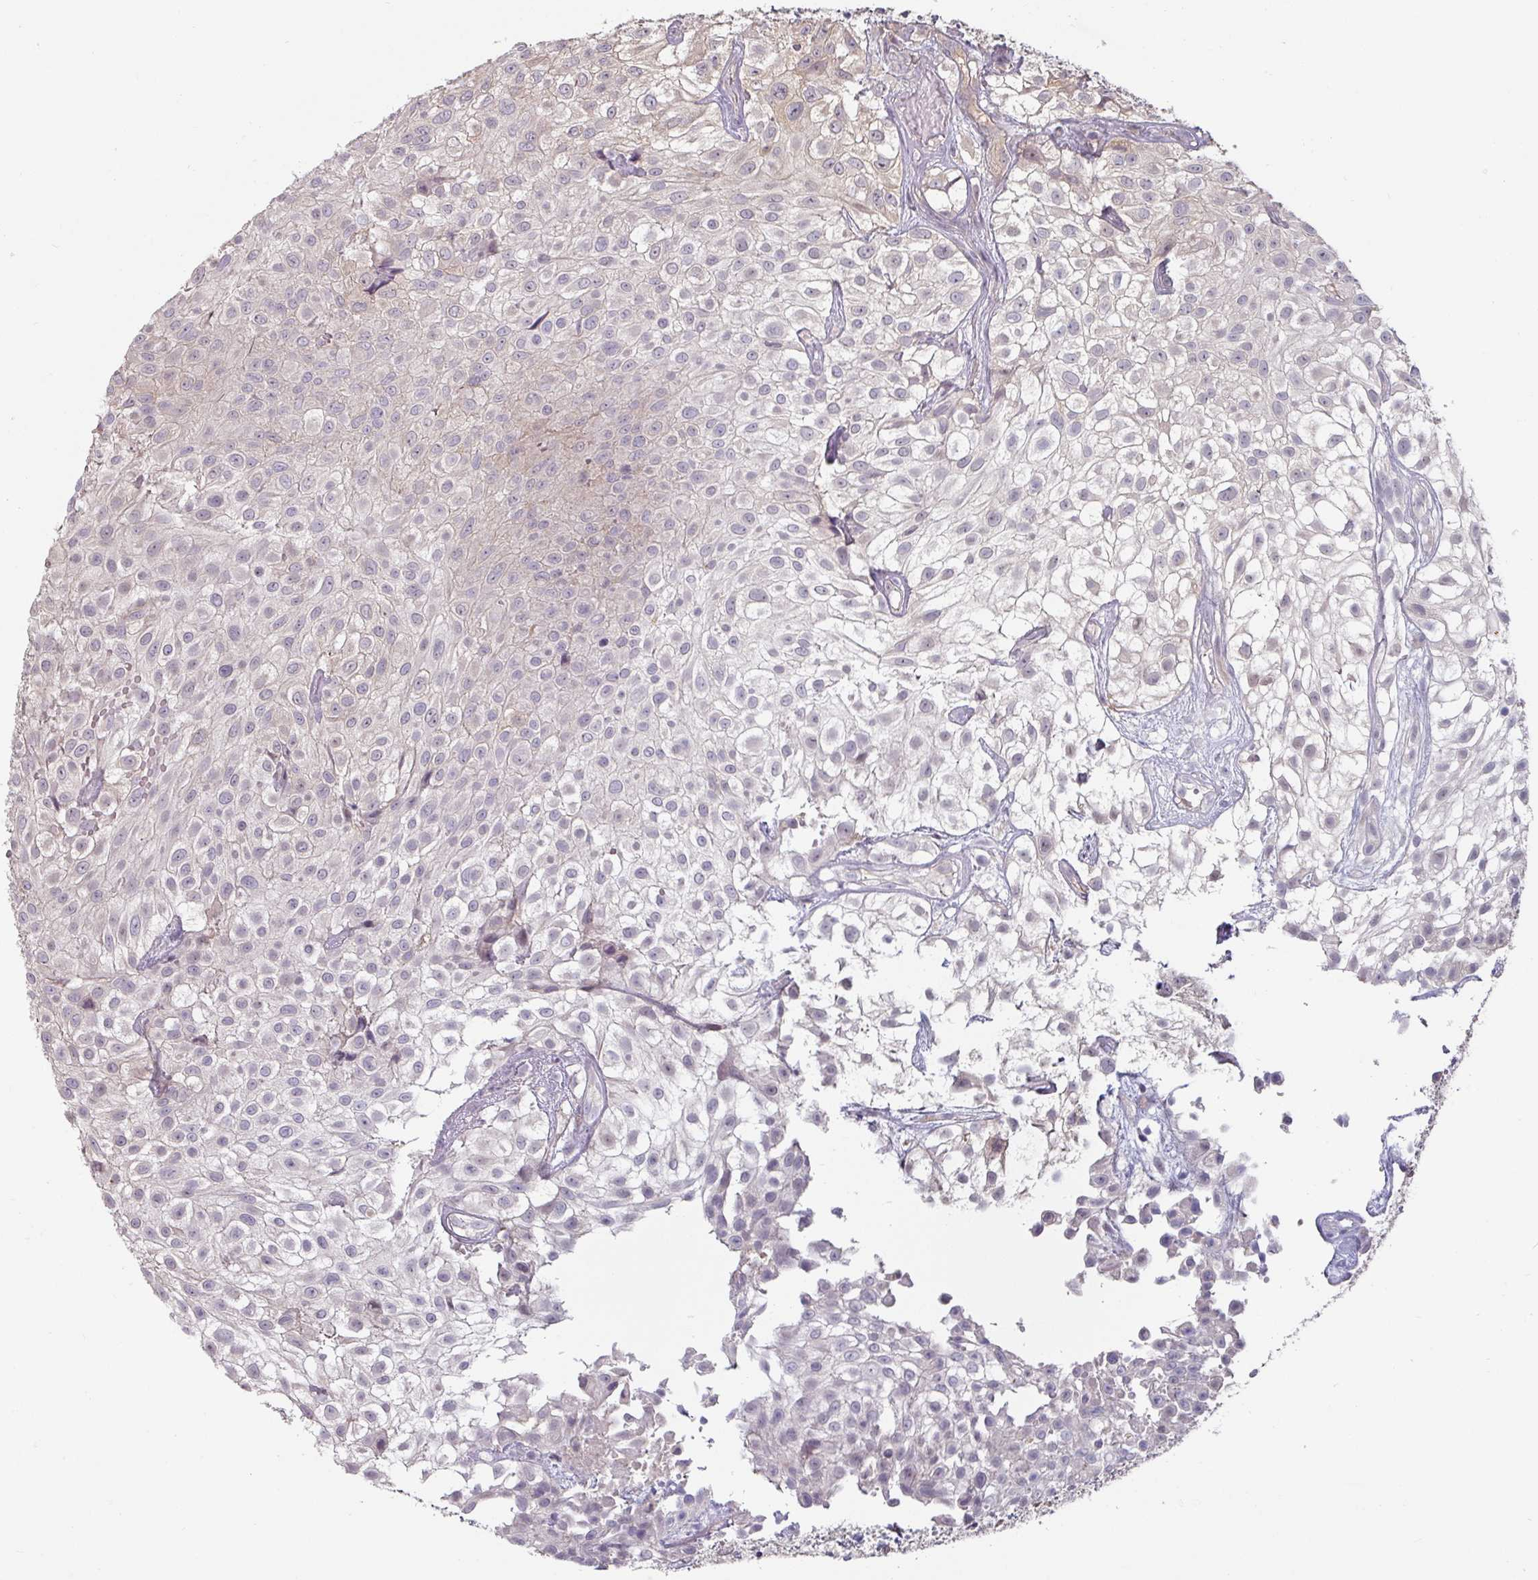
{"staining": {"intensity": "negative", "quantity": "none", "location": "none"}, "tissue": "urothelial cancer", "cell_type": "Tumor cells", "image_type": "cancer", "snomed": [{"axis": "morphology", "description": "Urothelial carcinoma, High grade"}, {"axis": "topography", "description": "Urinary bladder"}], "caption": "IHC micrograph of neoplastic tissue: urothelial cancer stained with DAB (3,3'-diaminobenzidine) displays no significant protein expression in tumor cells.", "gene": "ZBTB6", "patient": {"sex": "male", "age": 56}}